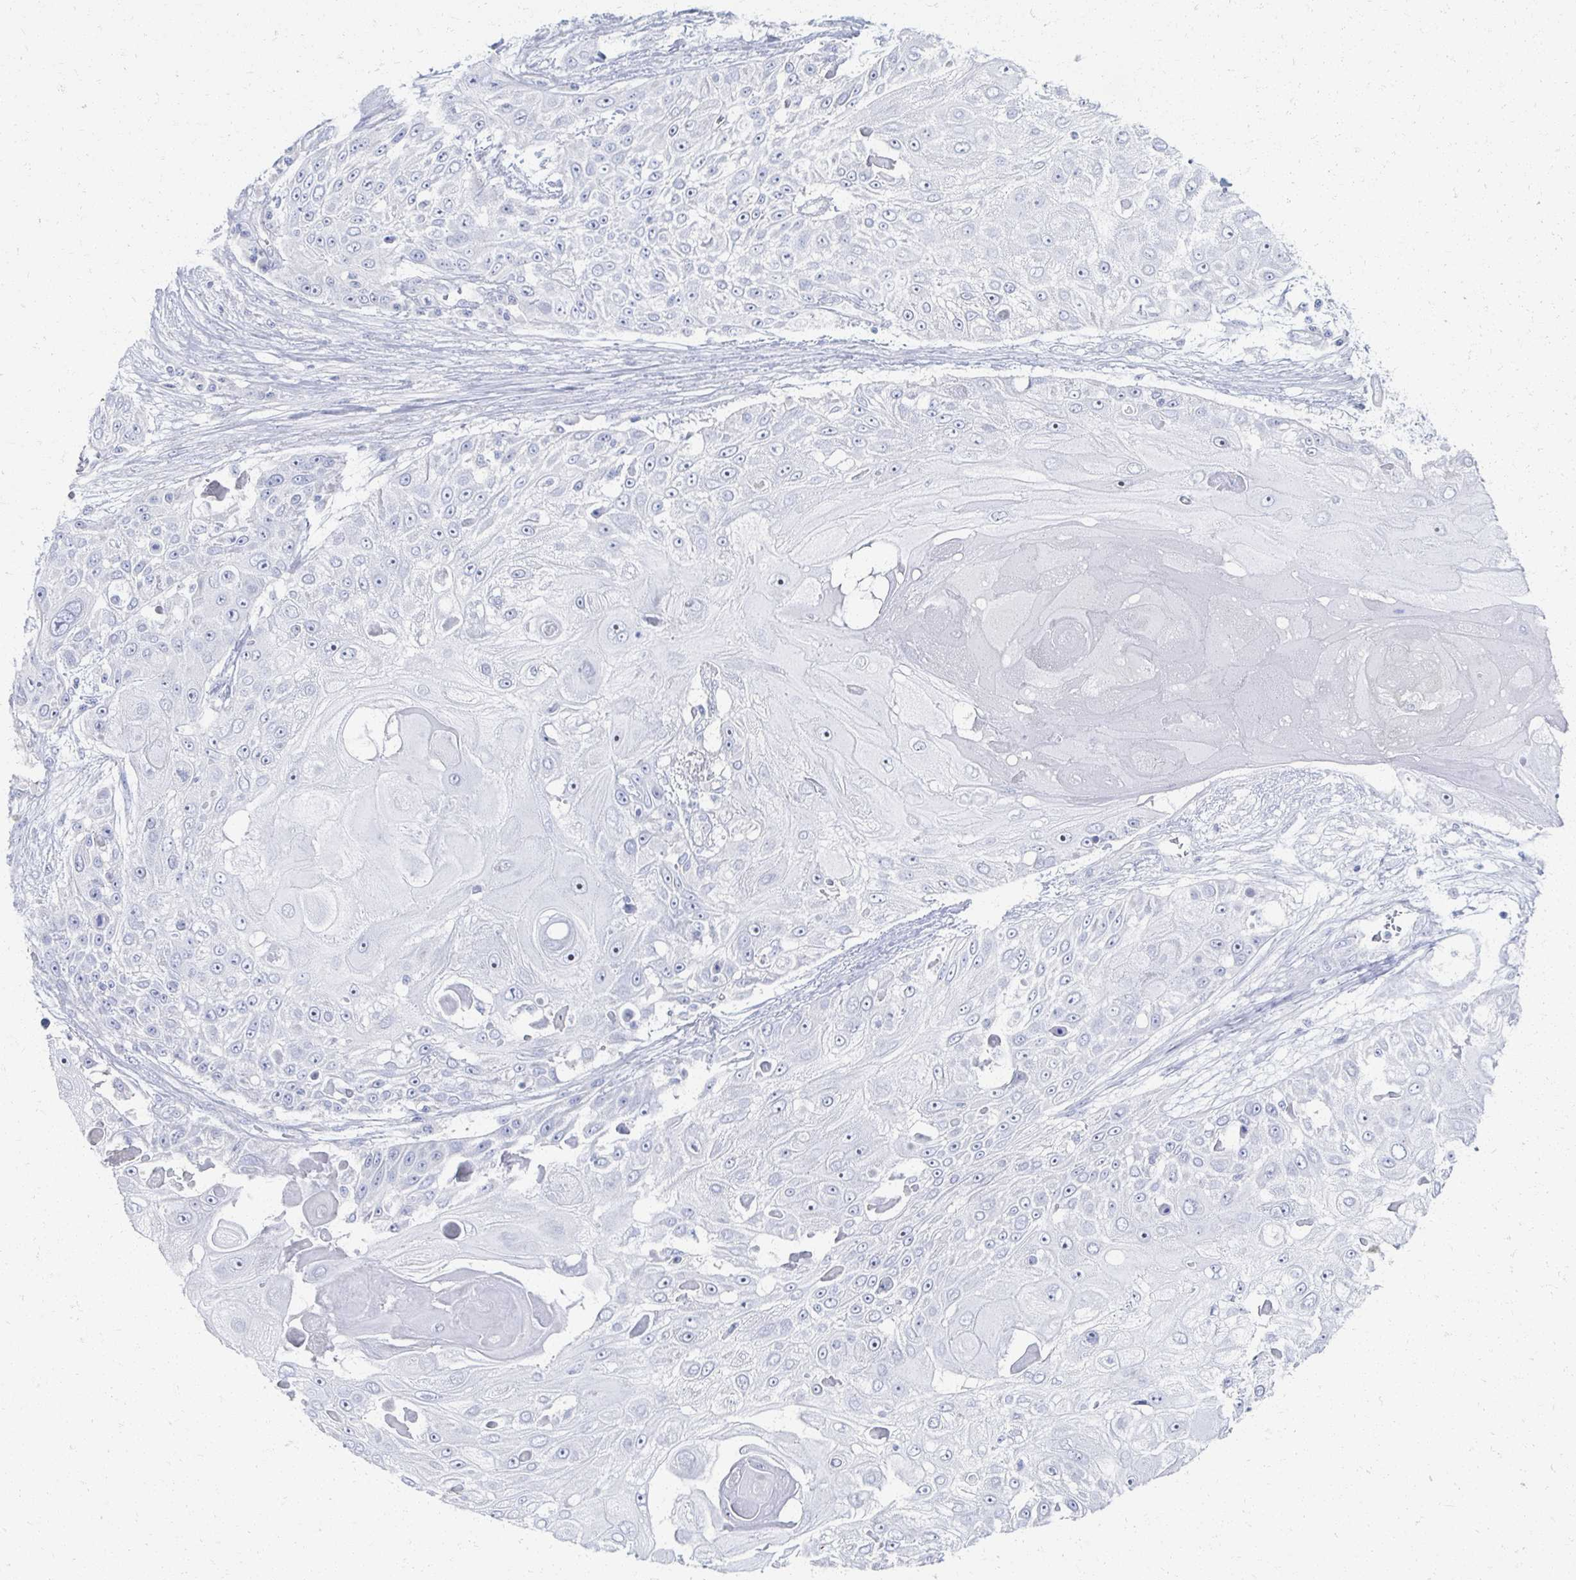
{"staining": {"intensity": "negative", "quantity": "none", "location": "none"}, "tissue": "skin cancer", "cell_type": "Tumor cells", "image_type": "cancer", "snomed": [{"axis": "morphology", "description": "Squamous cell carcinoma, NOS"}, {"axis": "topography", "description": "Skin"}], "caption": "This is a photomicrograph of immunohistochemistry staining of skin squamous cell carcinoma, which shows no staining in tumor cells.", "gene": "PRR20A", "patient": {"sex": "female", "age": 86}}